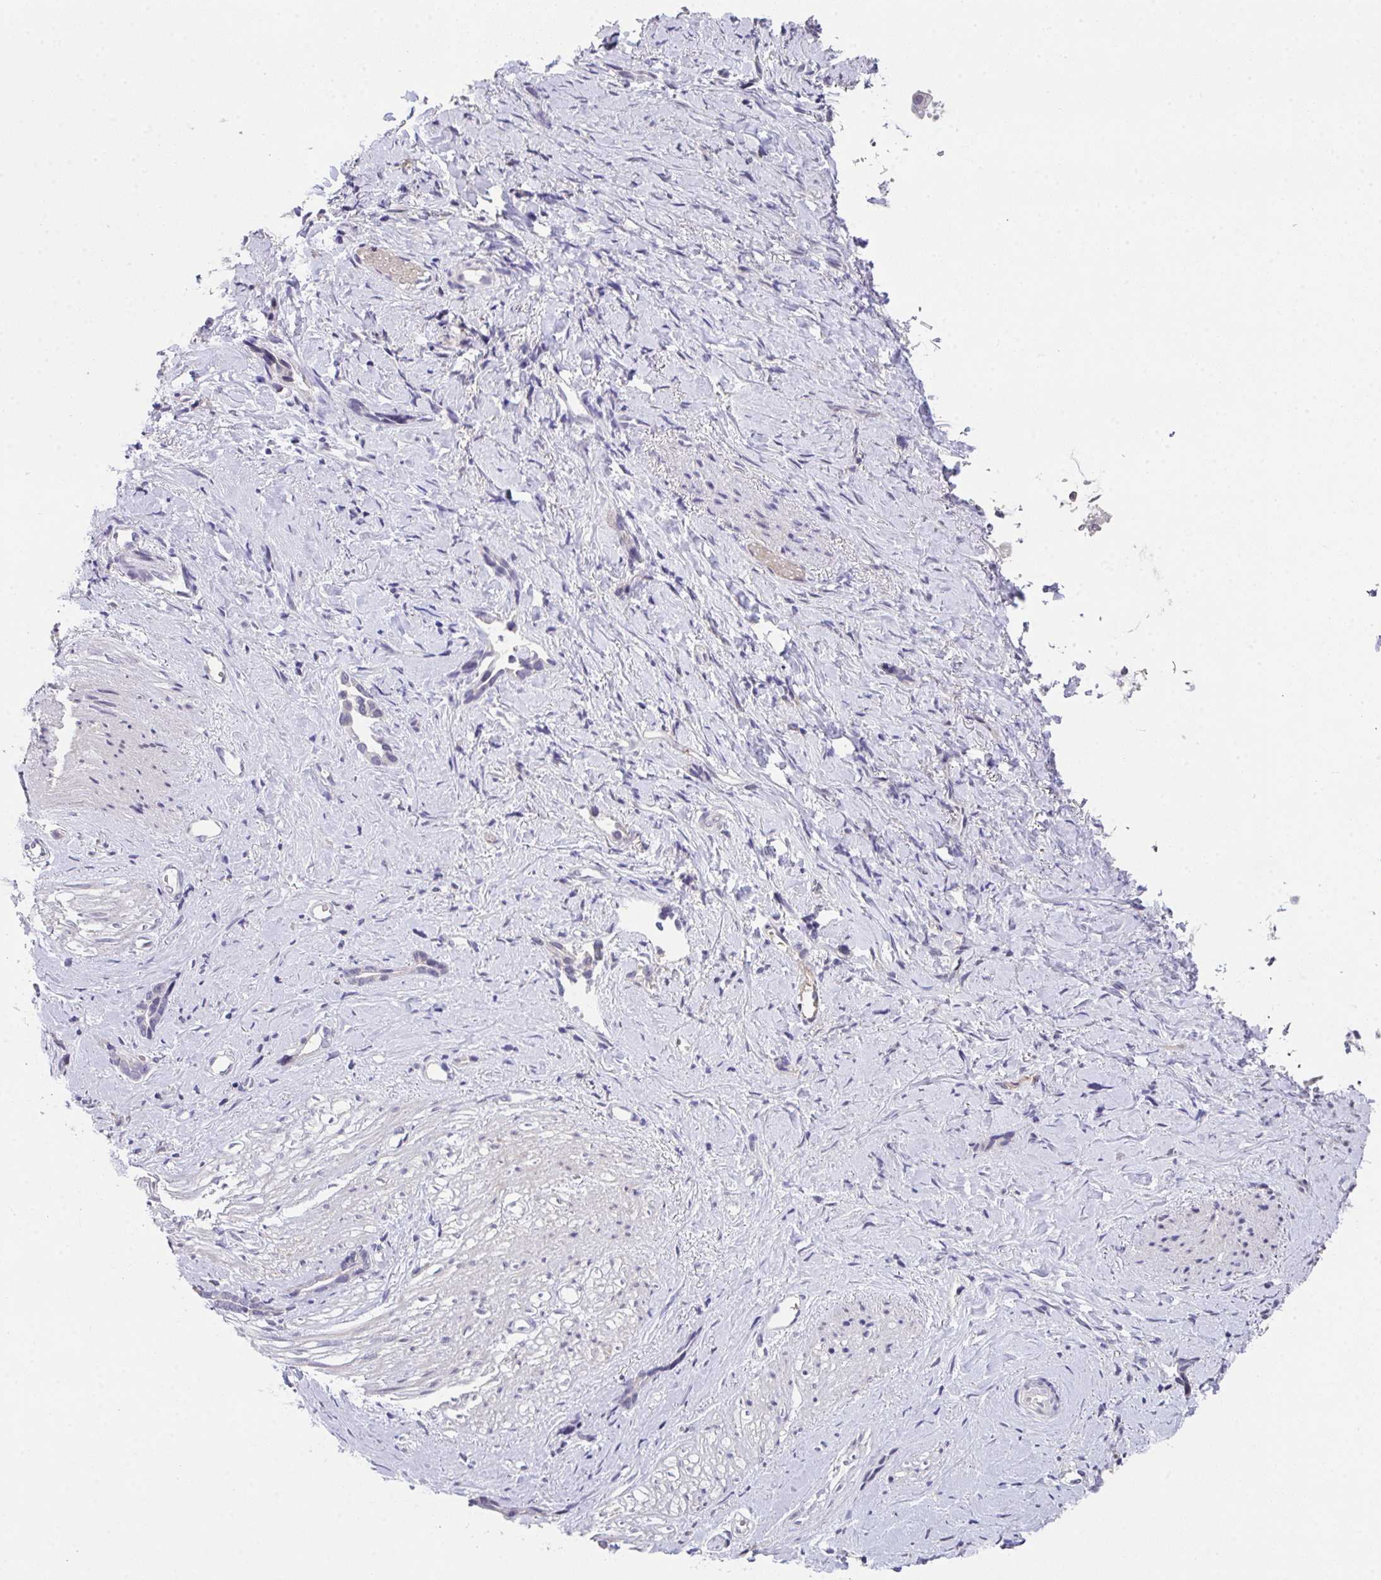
{"staining": {"intensity": "weak", "quantity": "<25%", "location": "nuclear"}, "tissue": "stomach cancer", "cell_type": "Tumor cells", "image_type": "cancer", "snomed": [{"axis": "morphology", "description": "Adenocarcinoma, NOS"}, {"axis": "topography", "description": "Stomach"}], "caption": "Immunohistochemistry image of neoplastic tissue: human adenocarcinoma (stomach) stained with DAB exhibits no significant protein expression in tumor cells. (Brightfield microscopy of DAB (3,3'-diaminobenzidine) immunohistochemistry (IHC) at high magnification).", "gene": "GLTPD2", "patient": {"sex": "male", "age": 55}}